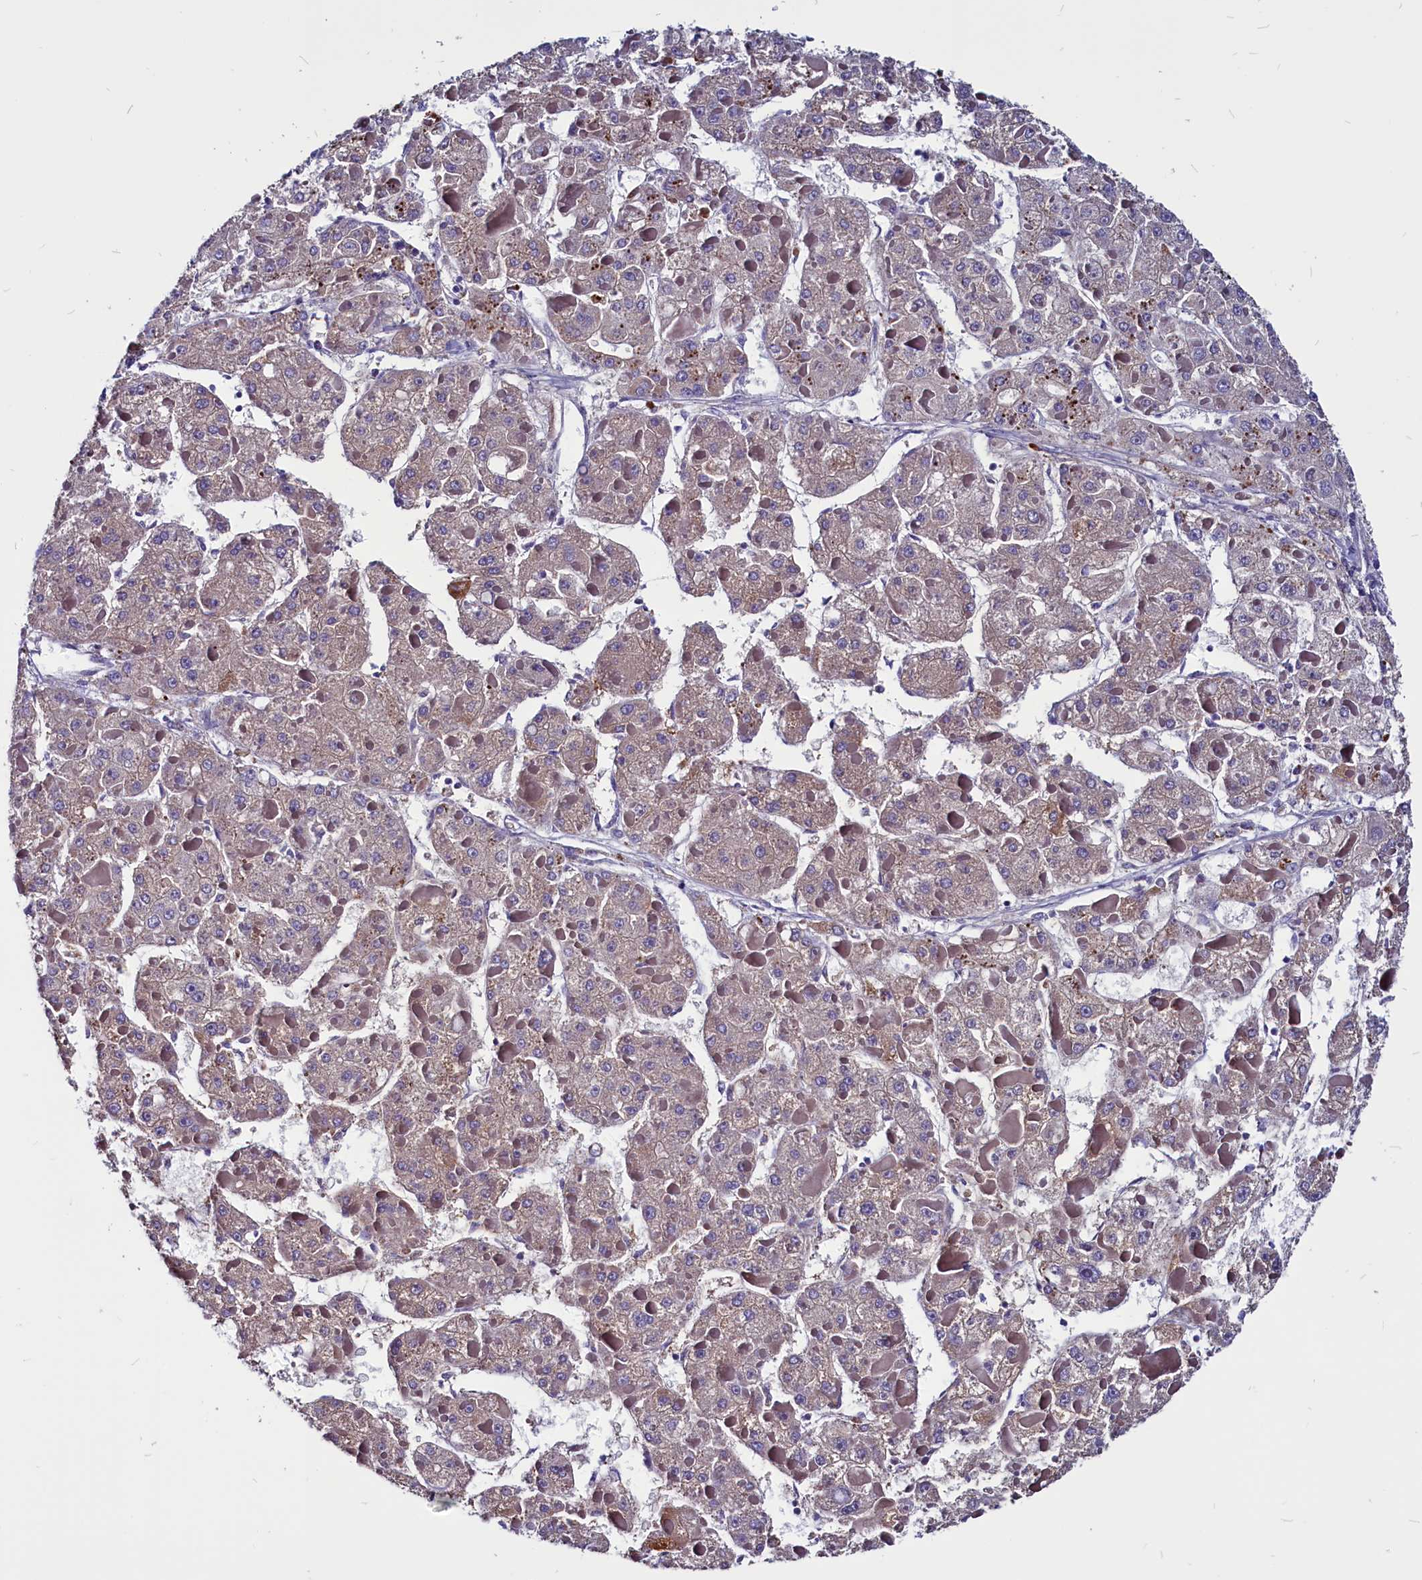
{"staining": {"intensity": "weak", "quantity": "25%-75%", "location": "cytoplasmic/membranous"}, "tissue": "liver cancer", "cell_type": "Tumor cells", "image_type": "cancer", "snomed": [{"axis": "morphology", "description": "Carcinoma, Hepatocellular, NOS"}, {"axis": "topography", "description": "Liver"}], "caption": "Protein analysis of liver cancer (hepatocellular carcinoma) tissue displays weak cytoplasmic/membranous expression in approximately 25%-75% of tumor cells. Using DAB (brown) and hematoxylin (blue) stains, captured at high magnification using brightfield microscopy.", "gene": "CCBE1", "patient": {"sex": "female", "age": 73}}